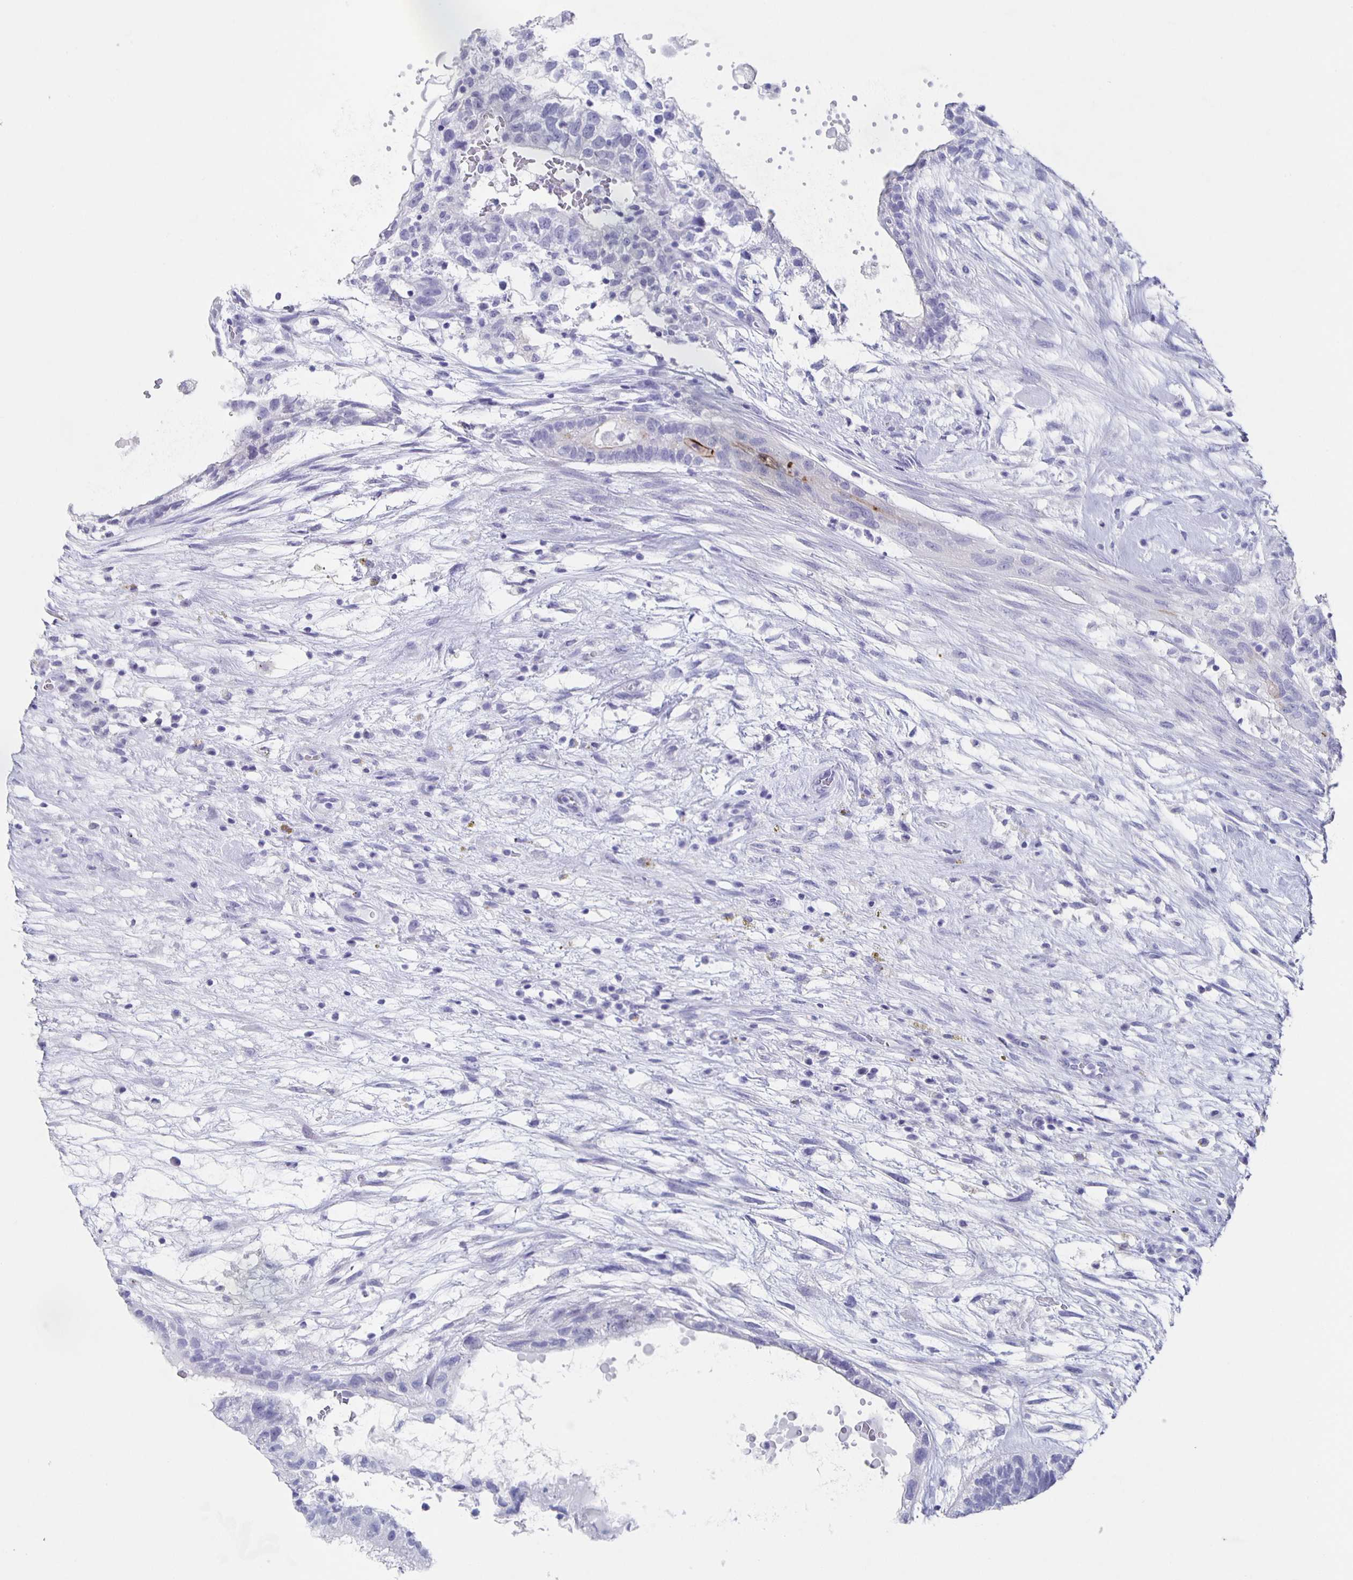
{"staining": {"intensity": "negative", "quantity": "none", "location": "none"}, "tissue": "testis cancer", "cell_type": "Tumor cells", "image_type": "cancer", "snomed": [{"axis": "morphology", "description": "Normal tissue, NOS"}, {"axis": "morphology", "description": "Carcinoma, Embryonal, NOS"}, {"axis": "topography", "description": "Testis"}], "caption": "Immunohistochemistry of human embryonal carcinoma (testis) reveals no expression in tumor cells.", "gene": "SLC34A2", "patient": {"sex": "male", "age": 32}}